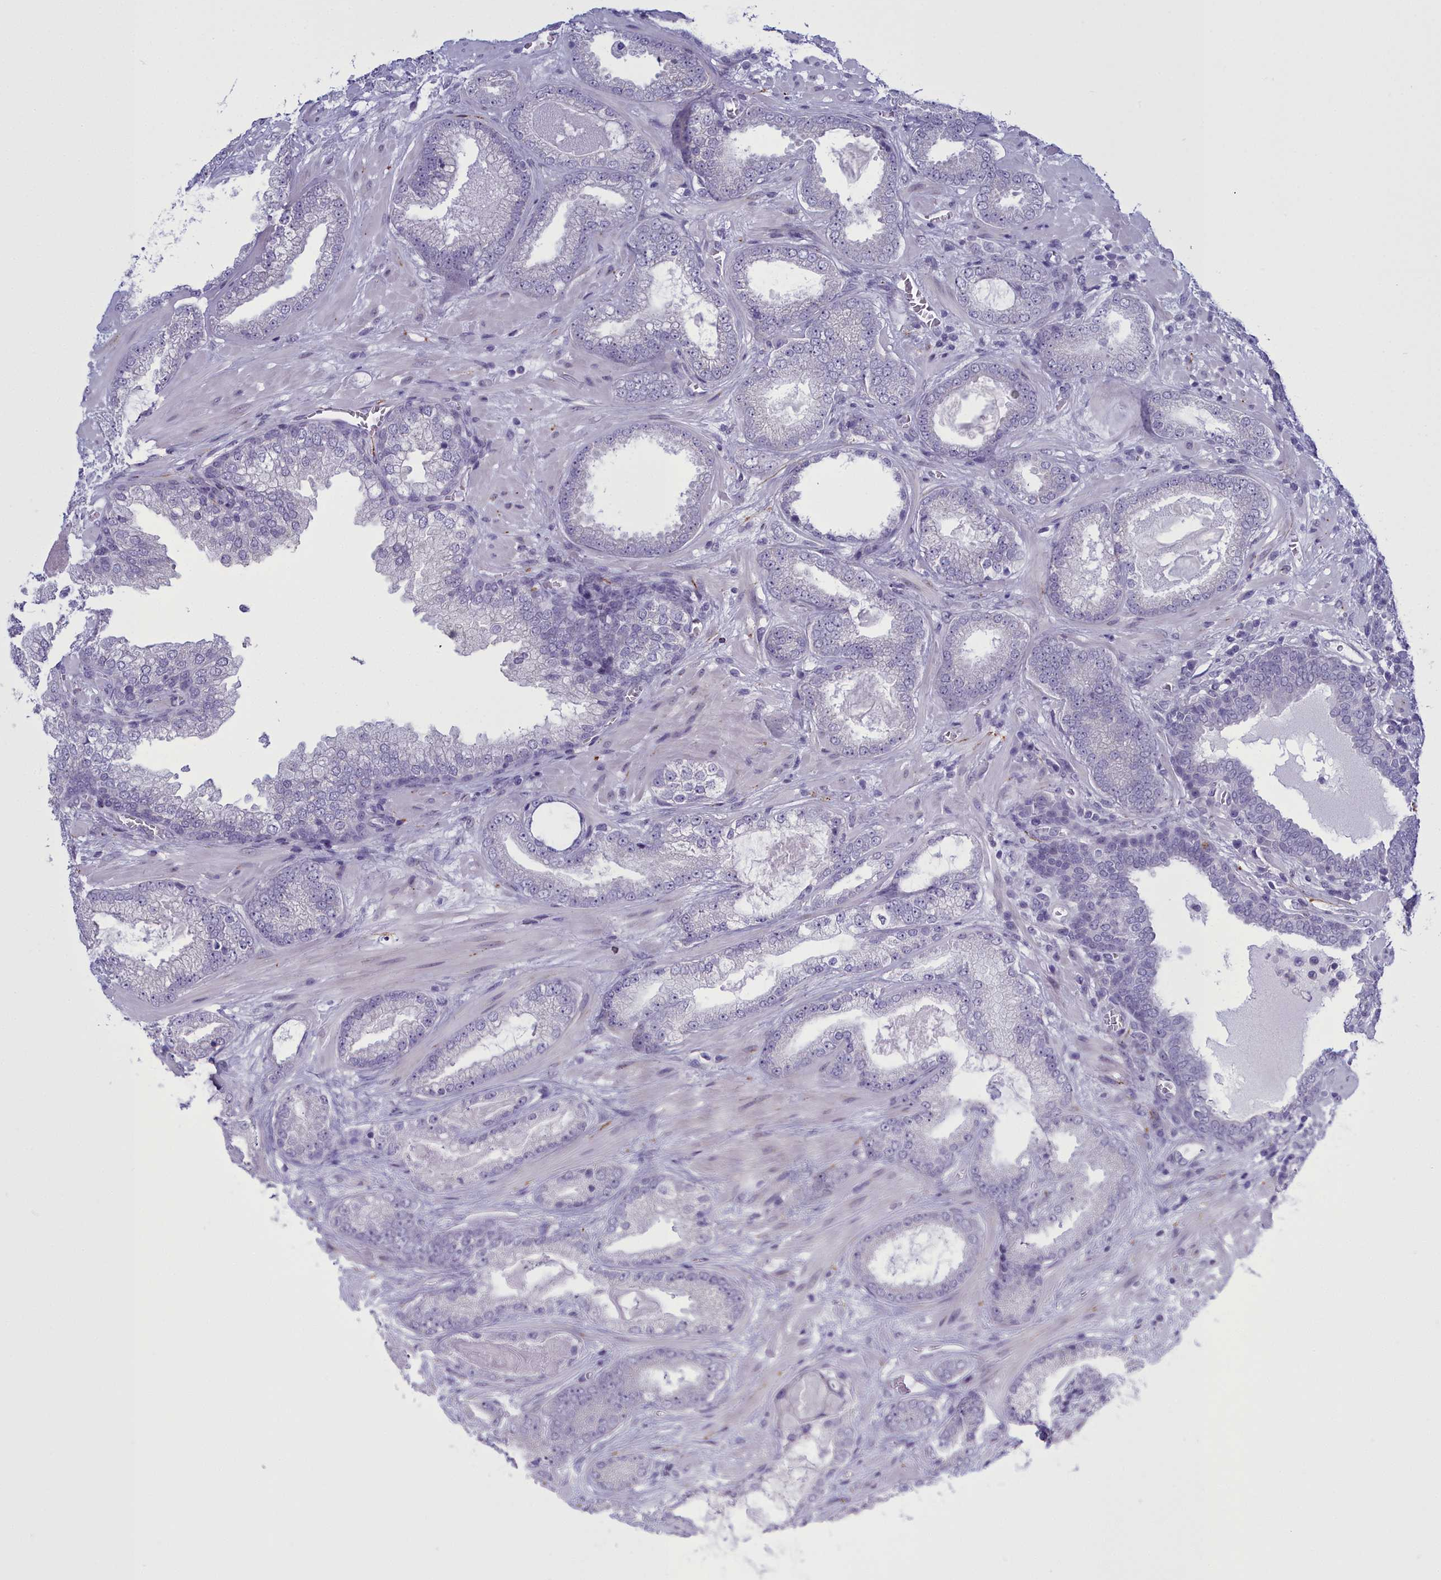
{"staining": {"intensity": "negative", "quantity": "none", "location": "none"}, "tissue": "prostate cancer", "cell_type": "Tumor cells", "image_type": "cancer", "snomed": [{"axis": "morphology", "description": "Adenocarcinoma, Low grade"}, {"axis": "topography", "description": "Prostate"}], "caption": "Histopathology image shows no significant protein staining in tumor cells of prostate low-grade adenocarcinoma.", "gene": "MAP6", "patient": {"sex": "male", "age": 57}}